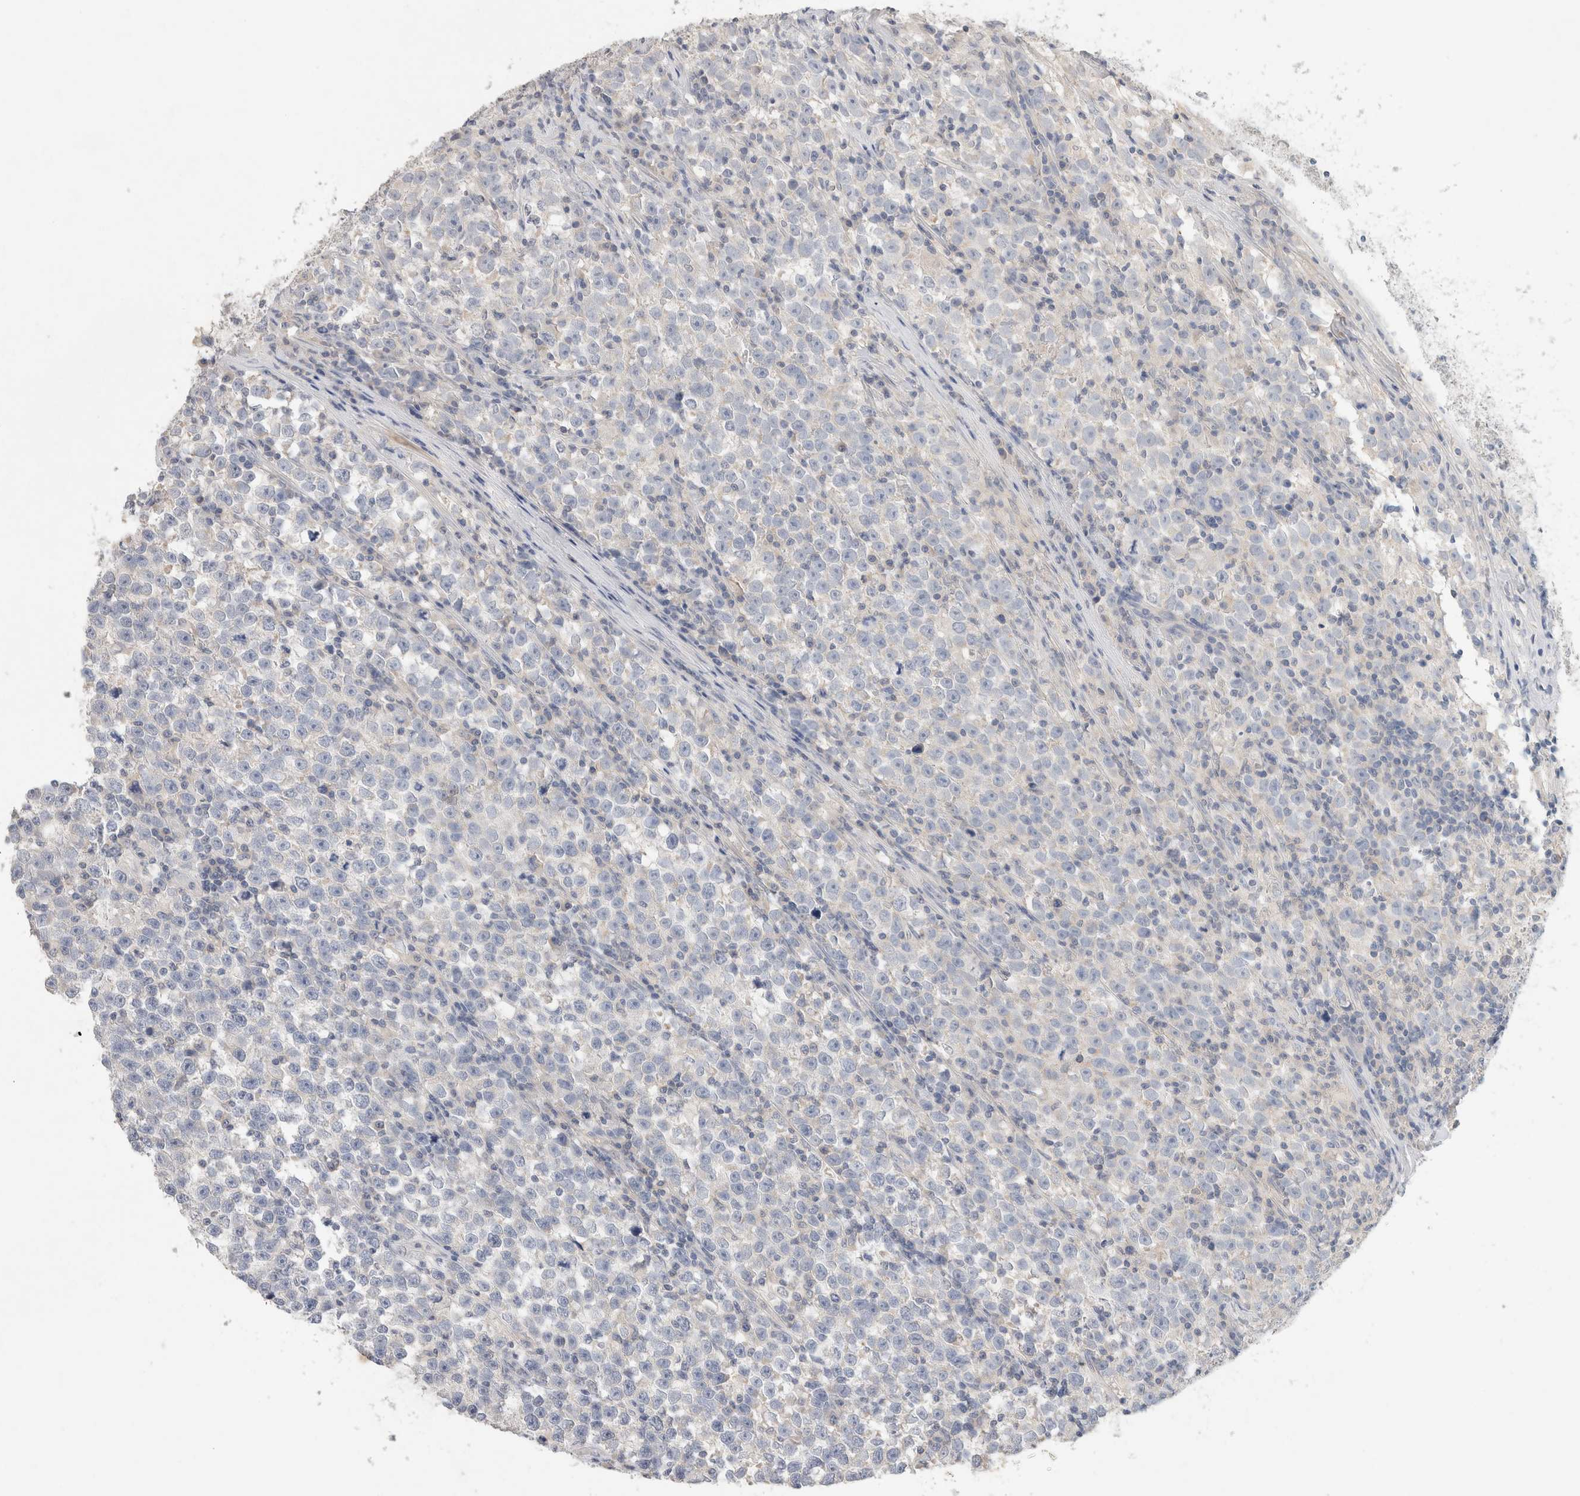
{"staining": {"intensity": "negative", "quantity": "none", "location": "none"}, "tissue": "testis cancer", "cell_type": "Tumor cells", "image_type": "cancer", "snomed": [{"axis": "morphology", "description": "Normal tissue, NOS"}, {"axis": "morphology", "description": "Seminoma, NOS"}, {"axis": "topography", "description": "Testis"}], "caption": "Tumor cells are negative for protein expression in human testis seminoma.", "gene": "MPP2", "patient": {"sex": "male", "age": 43}}